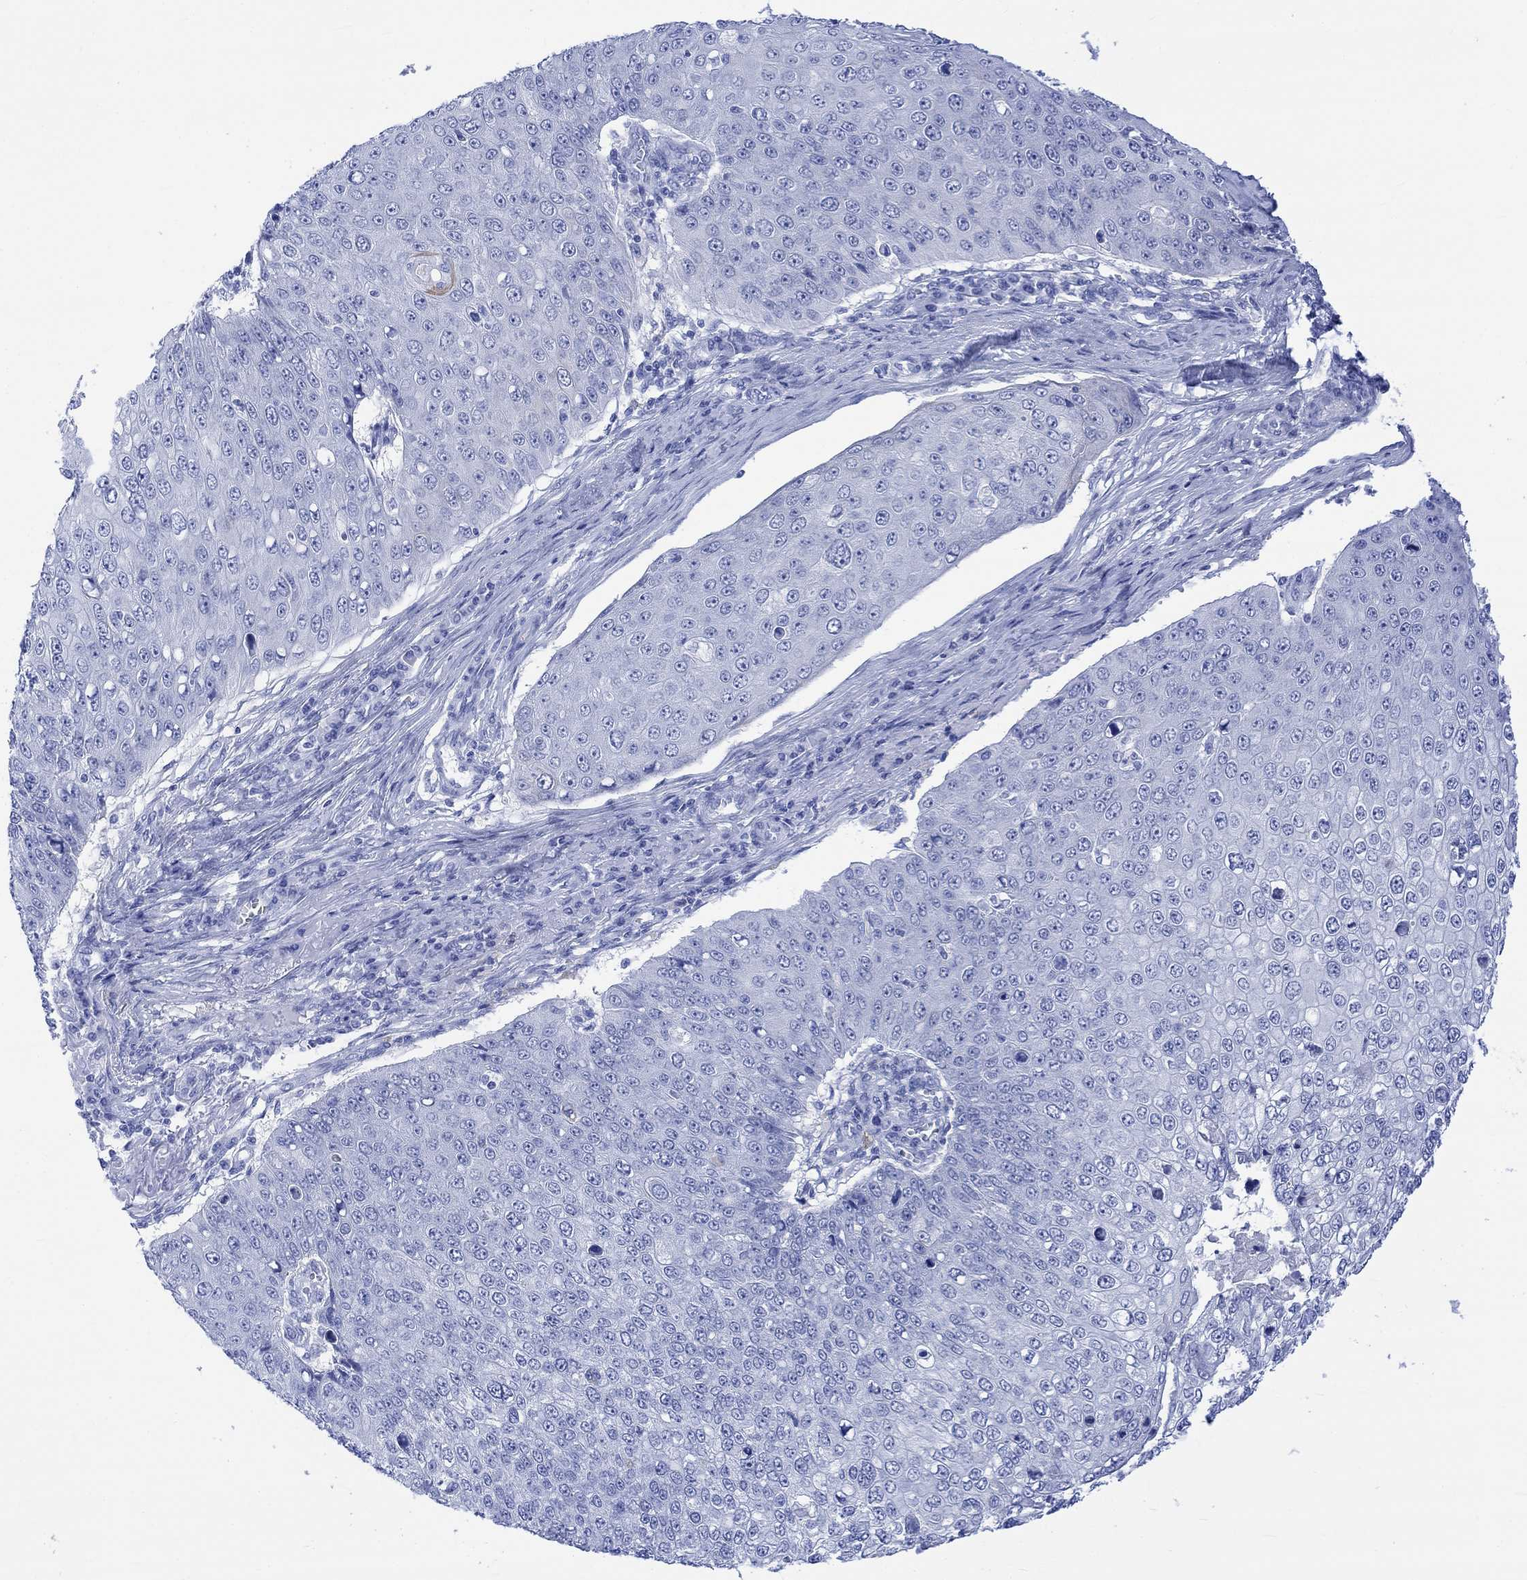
{"staining": {"intensity": "negative", "quantity": "none", "location": "none"}, "tissue": "skin cancer", "cell_type": "Tumor cells", "image_type": "cancer", "snomed": [{"axis": "morphology", "description": "Squamous cell carcinoma, NOS"}, {"axis": "topography", "description": "Skin"}], "caption": "A photomicrograph of skin cancer stained for a protein demonstrates no brown staining in tumor cells.", "gene": "CELF4", "patient": {"sex": "male", "age": 71}}